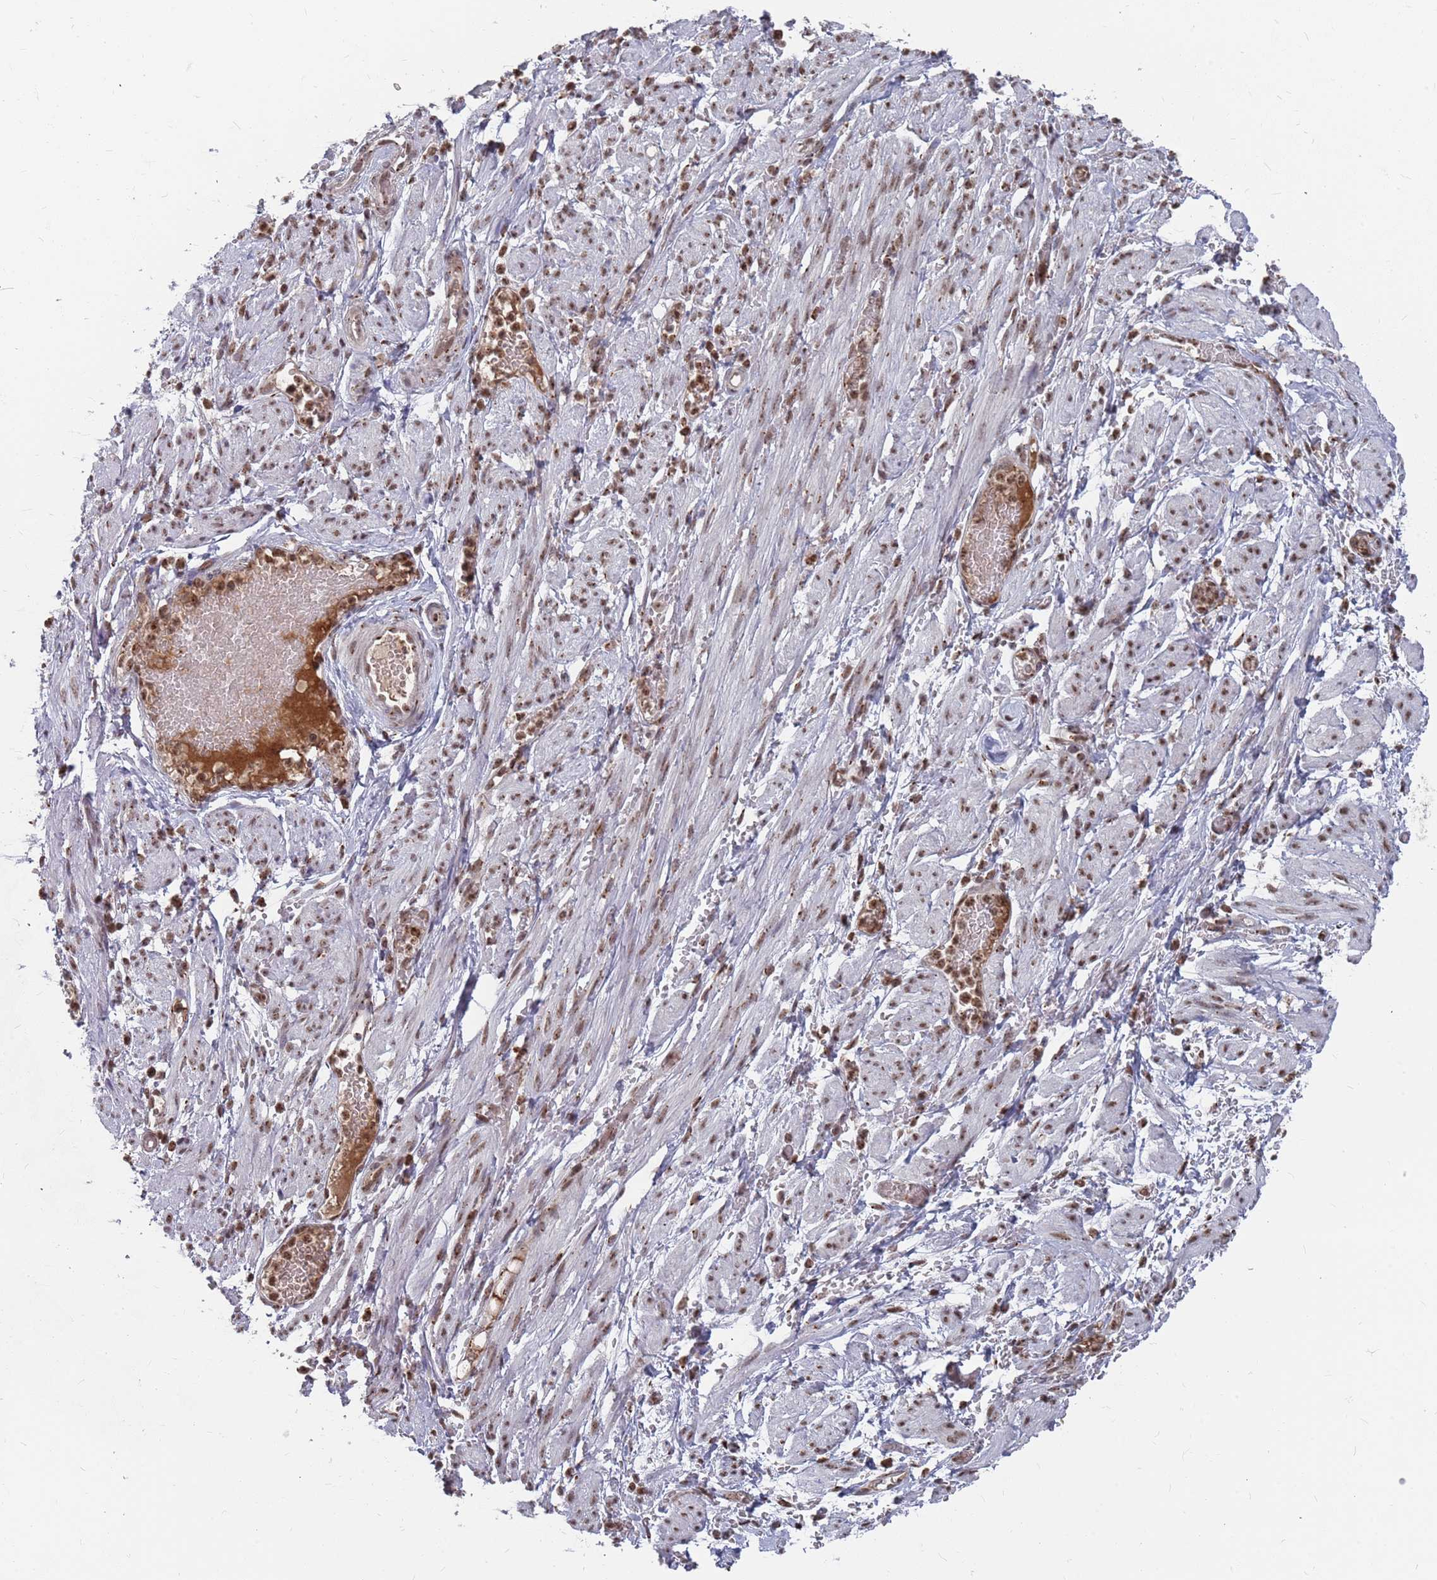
{"staining": {"intensity": "moderate", "quantity": ">75%", "location": "cytoplasmic/membranous"}, "tissue": "adipose tissue", "cell_type": "Adipocytes", "image_type": "normal", "snomed": [{"axis": "morphology", "description": "Normal tissue, NOS"}, {"axis": "topography", "description": "Smooth muscle"}, {"axis": "topography", "description": "Peripheral nerve tissue"}], "caption": "This photomicrograph displays immunohistochemistry (IHC) staining of benign adipose tissue, with medium moderate cytoplasmic/membranous staining in about >75% of adipocytes.", "gene": "FMO4", "patient": {"sex": "female", "age": 39}}